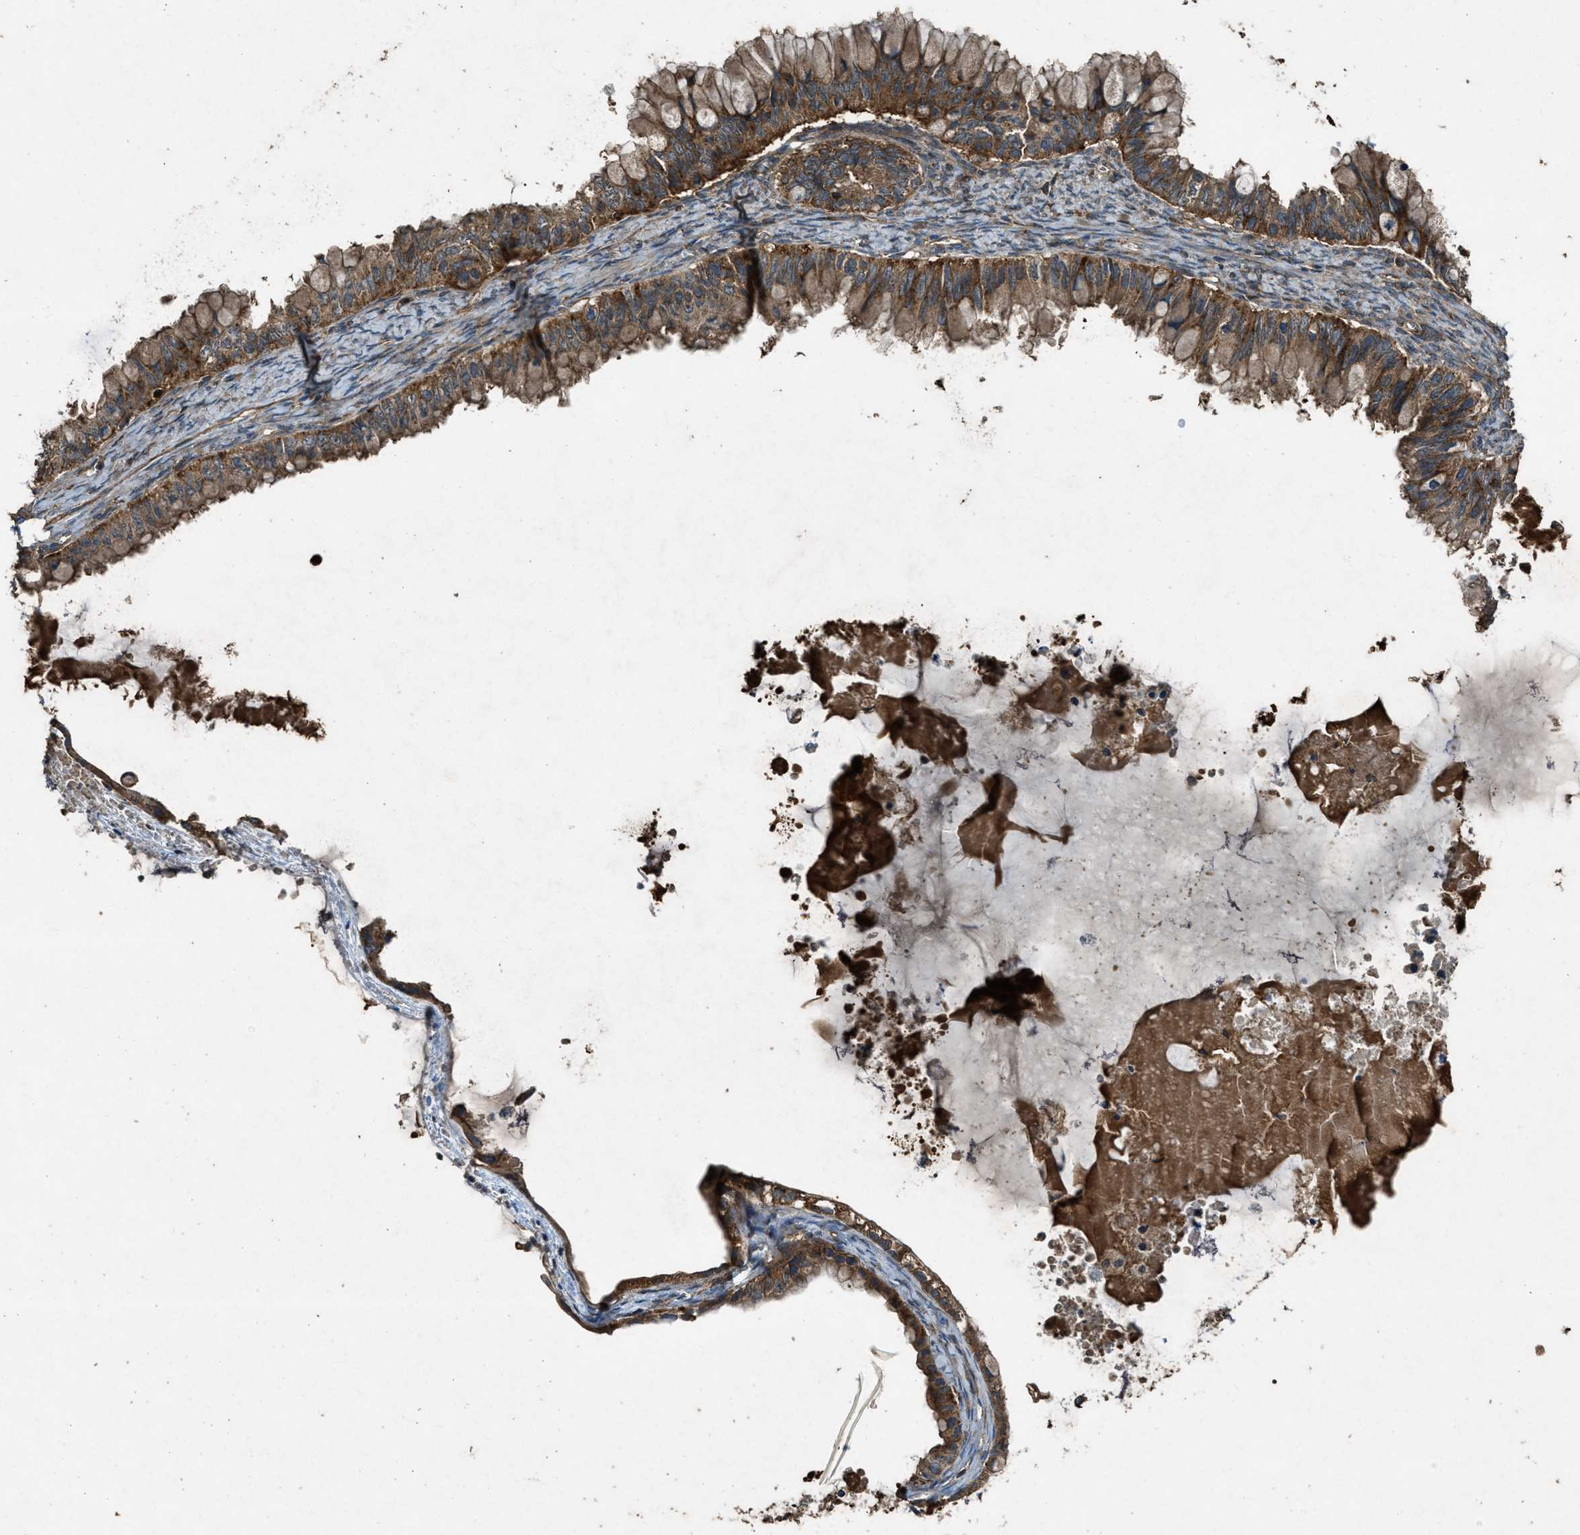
{"staining": {"intensity": "moderate", "quantity": ">75%", "location": "cytoplasmic/membranous"}, "tissue": "ovarian cancer", "cell_type": "Tumor cells", "image_type": "cancer", "snomed": [{"axis": "morphology", "description": "Cystadenocarcinoma, mucinous, NOS"}, {"axis": "topography", "description": "Ovary"}], "caption": "A histopathology image showing moderate cytoplasmic/membranous positivity in about >75% of tumor cells in ovarian cancer, as visualized by brown immunohistochemical staining.", "gene": "MAP3K8", "patient": {"sex": "female", "age": 80}}